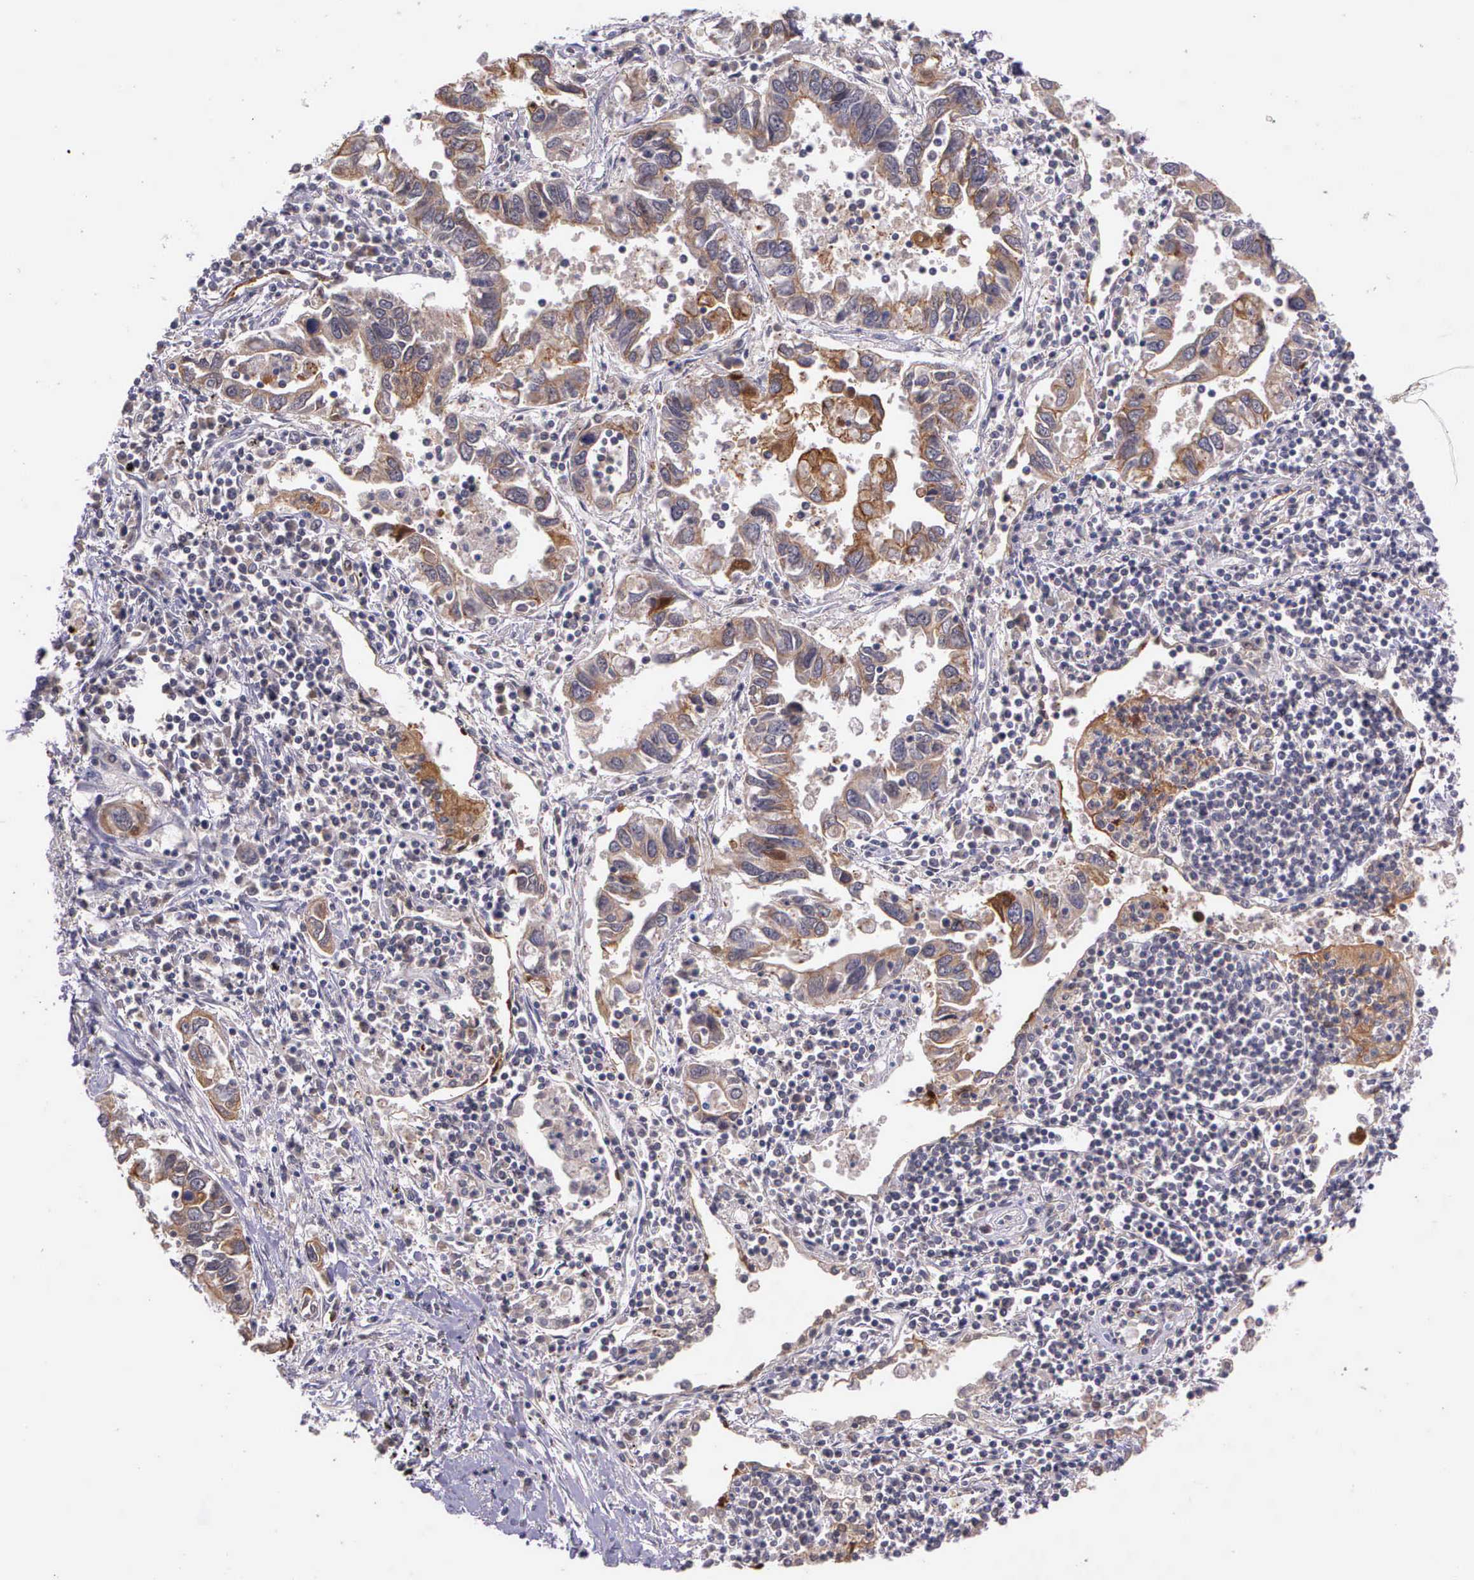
{"staining": {"intensity": "moderate", "quantity": ">75%", "location": "cytoplasmic/membranous"}, "tissue": "lung cancer", "cell_type": "Tumor cells", "image_type": "cancer", "snomed": [{"axis": "morphology", "description": "Adenocarcinoma, NOS"}, {"axis": "topography", "description": "Lung"}], "caption": "Human lung cancer stained for a protein (brown) reveals moderate cytoplasmic/membranous positive staining in about >75% of tumor cells.", "gene": "PRICKLE3", "patient": {"sex": "male", "age": 48}}